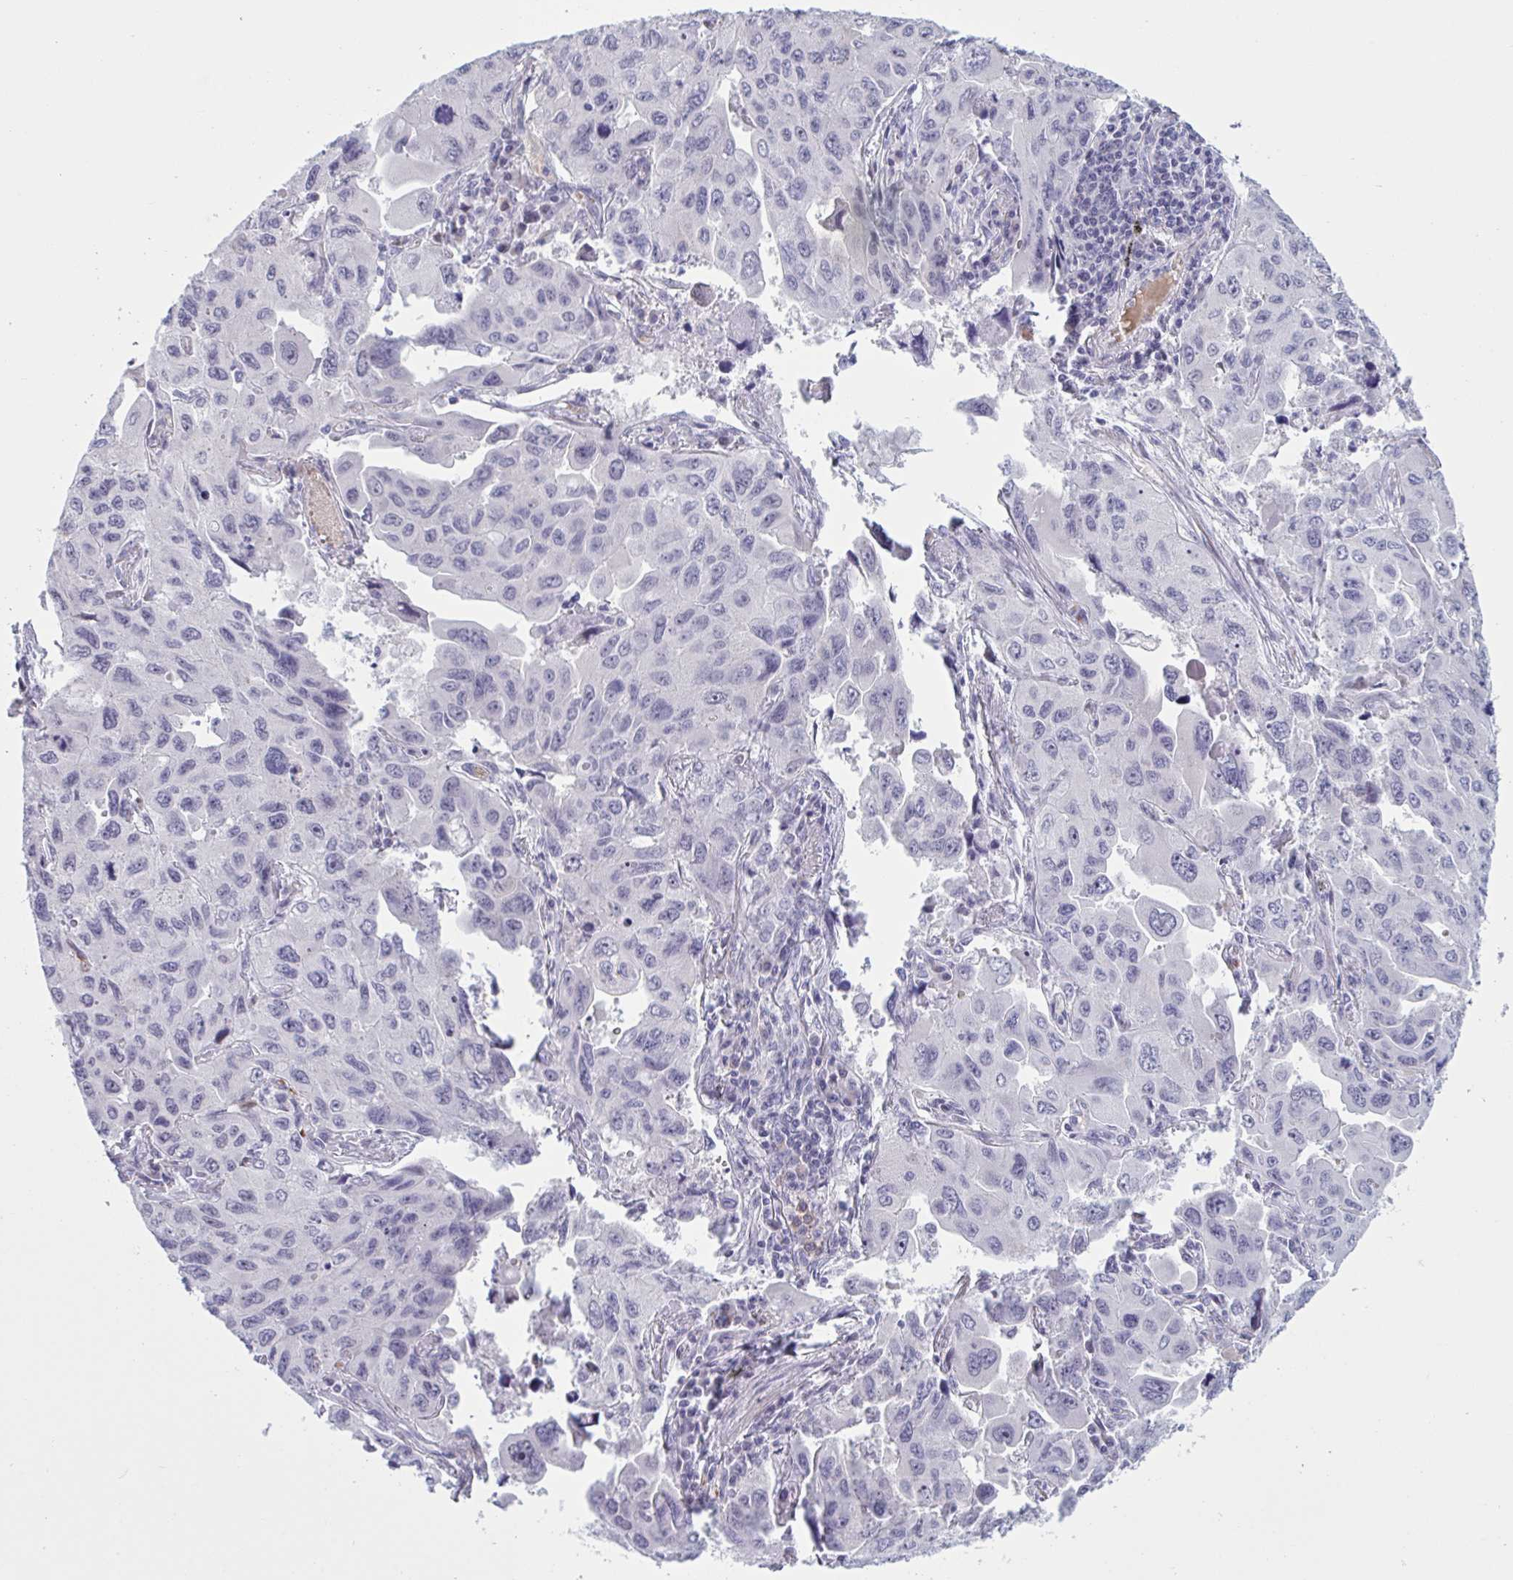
{"staining": {"intensity": "negative", "quantity": "none", "location": "none"}, "tissue": "lung cancer", "cell_type": "Tumor cells", "image_type": "cancer", "snomed": [{"axis": "morphology", "description": "Adenocarcinoma, NOS"}, {"axis": "topography", "description": "Lung"}], "caption": "This is an immunohistochemistry (IHC) image of human adenocarcinoma (lung). There is no positivity in tumor cells.", "gene": "HSD11B2", "patient": {"sex": "male", "age": 64}}